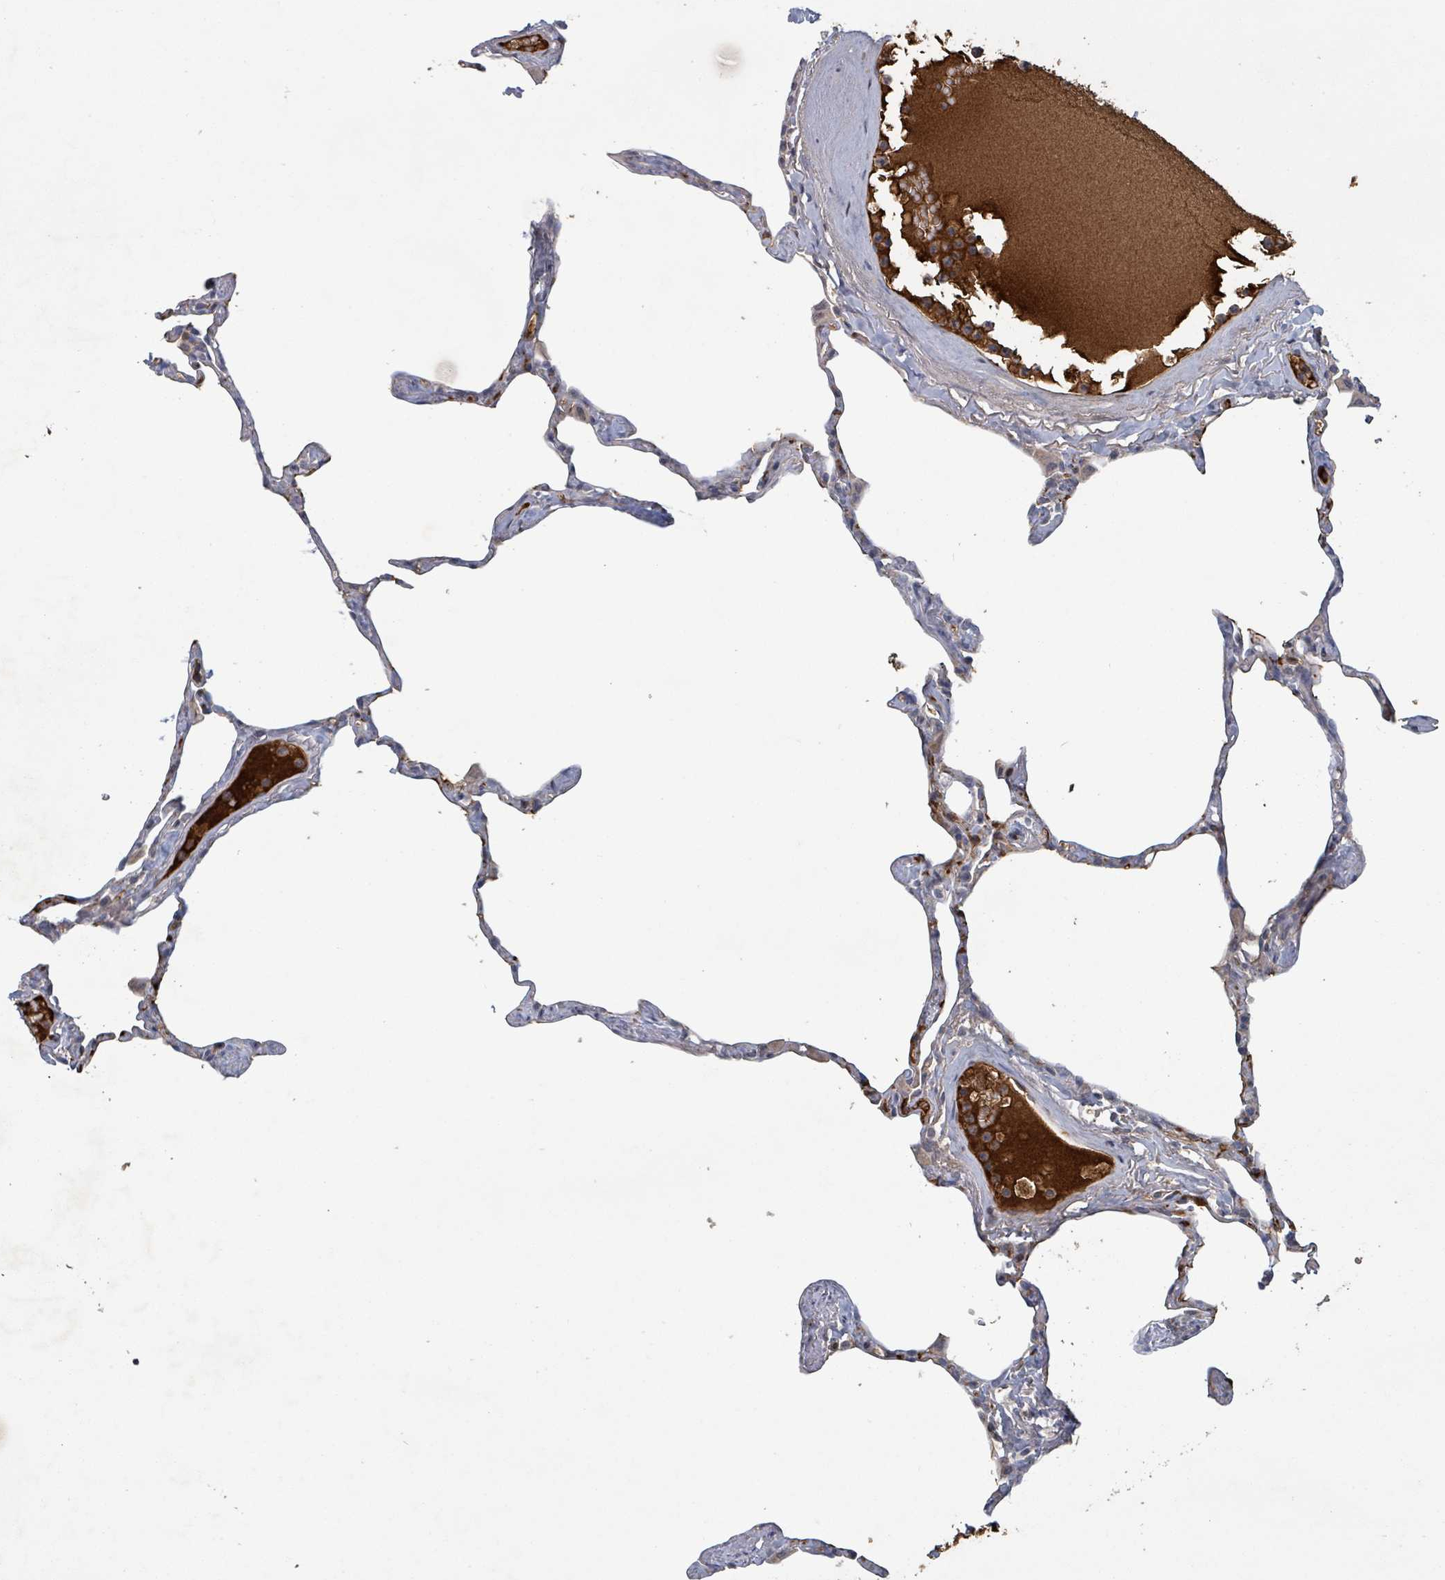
{"staining": {"intensity": "negative", "quantity": "none", "location": "none"}, "tissue": "lung", "cell_type": "Alveolar cells", "image_type": "normal", "snomed": [{"axis": "morphology", "description": "Normal tissue, NOS"}, {"axis": "topography", "description": "Lung"}], "caption": "DAB (3,3'-diaminobenzidine) immunohistochemical staining of benign human lung exhibits no significant staining in alveolar cells.", "gene": "GRM8", "patient": {"sex": "male", "age": 65}}